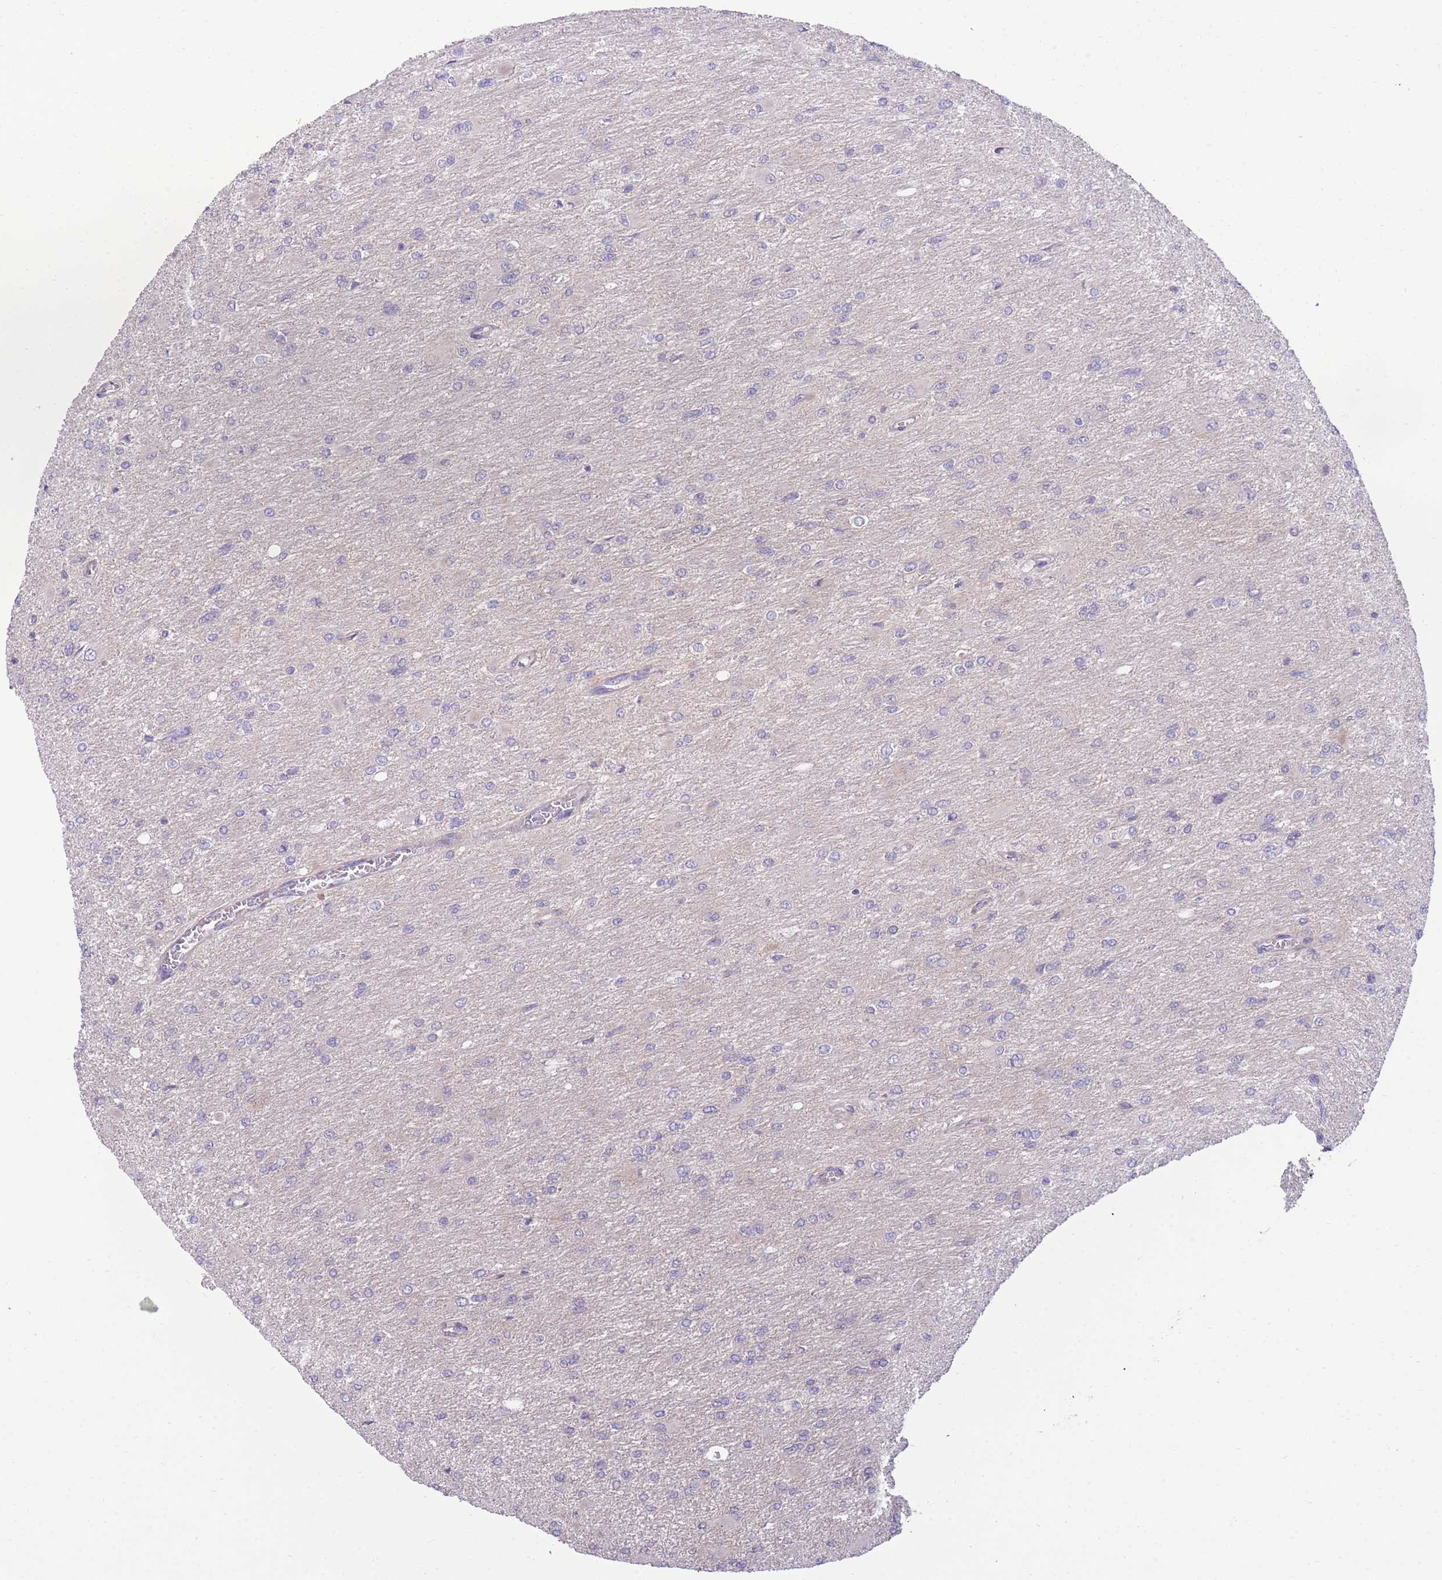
{"staining": {"intensity": "negative", "quantity": "none", "location": "none"}, "tissue": "glioma", "cell_type": "Tumor cells", "image_type": "cancer", "snomed": [{"axis": "morphology", "description": "Glioma, malignant, High grade"}, {"axis": "topography", "description": "Cerebral cortex"}], "caption": "Glioma was stained to show a protein in brown. There is no significant staining in tumor cells.", "gene": "RIC8A", "patient": {"sex": "female", "age": 36}}